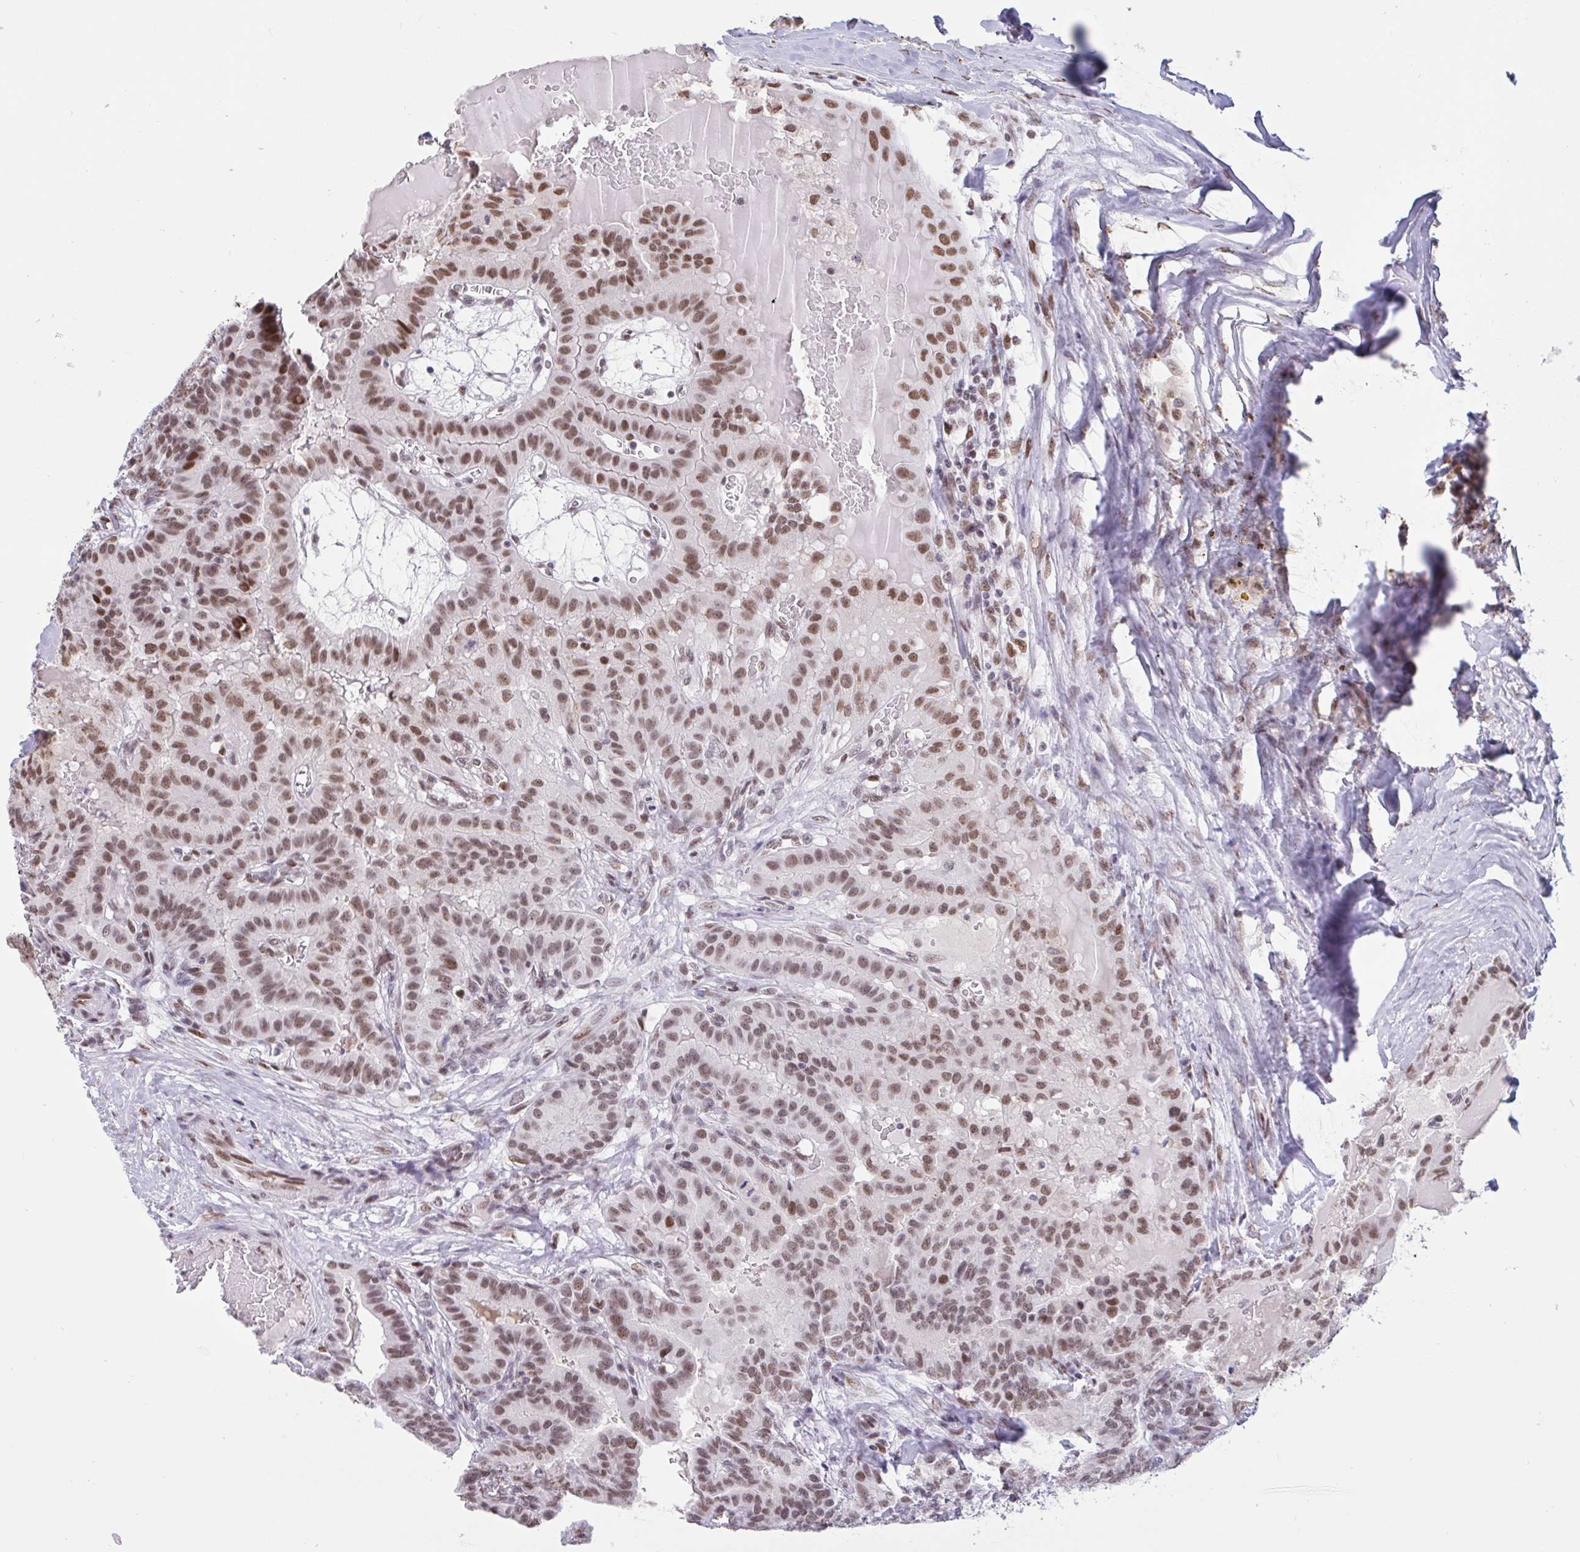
{"staining": {"intensity": "moderate", "quantity": ">75%", "location": "nuclear"}, "tissue": "thyroid cancer", "cell_type": "Tumor cells", "image_type": "cancer", "snomed": [{"axis": "morphology", "description": "Papillary adenocarcinoma, NOS"}, {"axis": "topography", "description": "Thyroid gland"}], "caption": "A photomicrograph of human thyroid cancer (papillary adenocarcinoma) stained for a protein demonstrates moderate nuclear brown staining in tumor cells.", "gene": "CBFA2T2", "patient": {"sex": "male", "age": 87}}